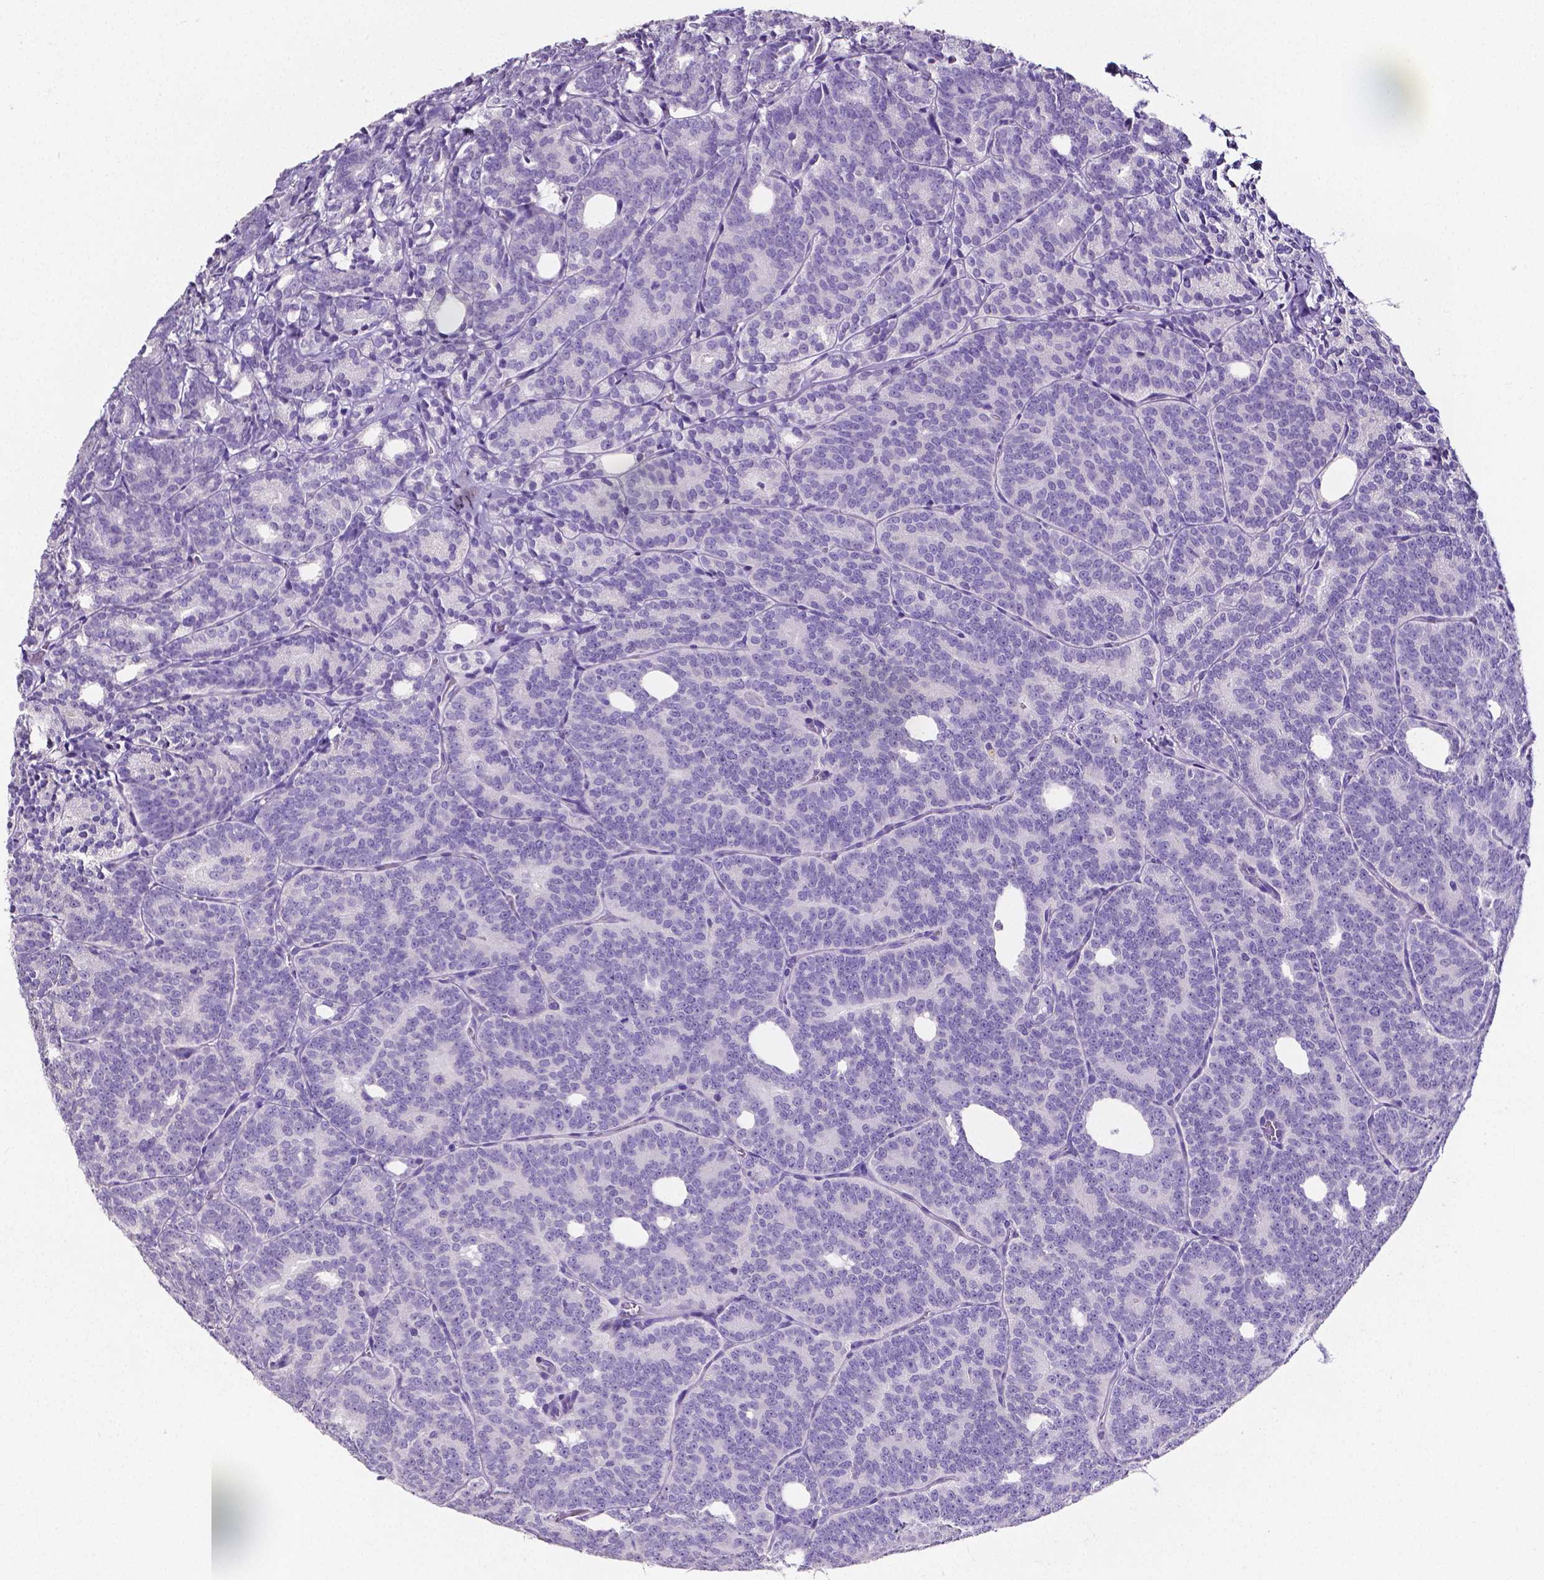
{"staining": {"intensity": "negative", "quantity": "none", "location": "none"}, "tissue": "prostate cancer", "cell_type": "Tumor cells", "image_type": "cancer", "snomed": [{"axis": "morphology", "description": "Adenocarcinoma, High grade"}, {"axis": "topography", "description": "Prostate"}], "caption": "DAB (3,3'-diaminobenzidine) immunohistochemical staining of human prostate adenocarcinoma (high-grade) shows no significant staining in tumor cells.", "gene": "SLC22A2", "patient": {"sex": "male", "age": 53}}